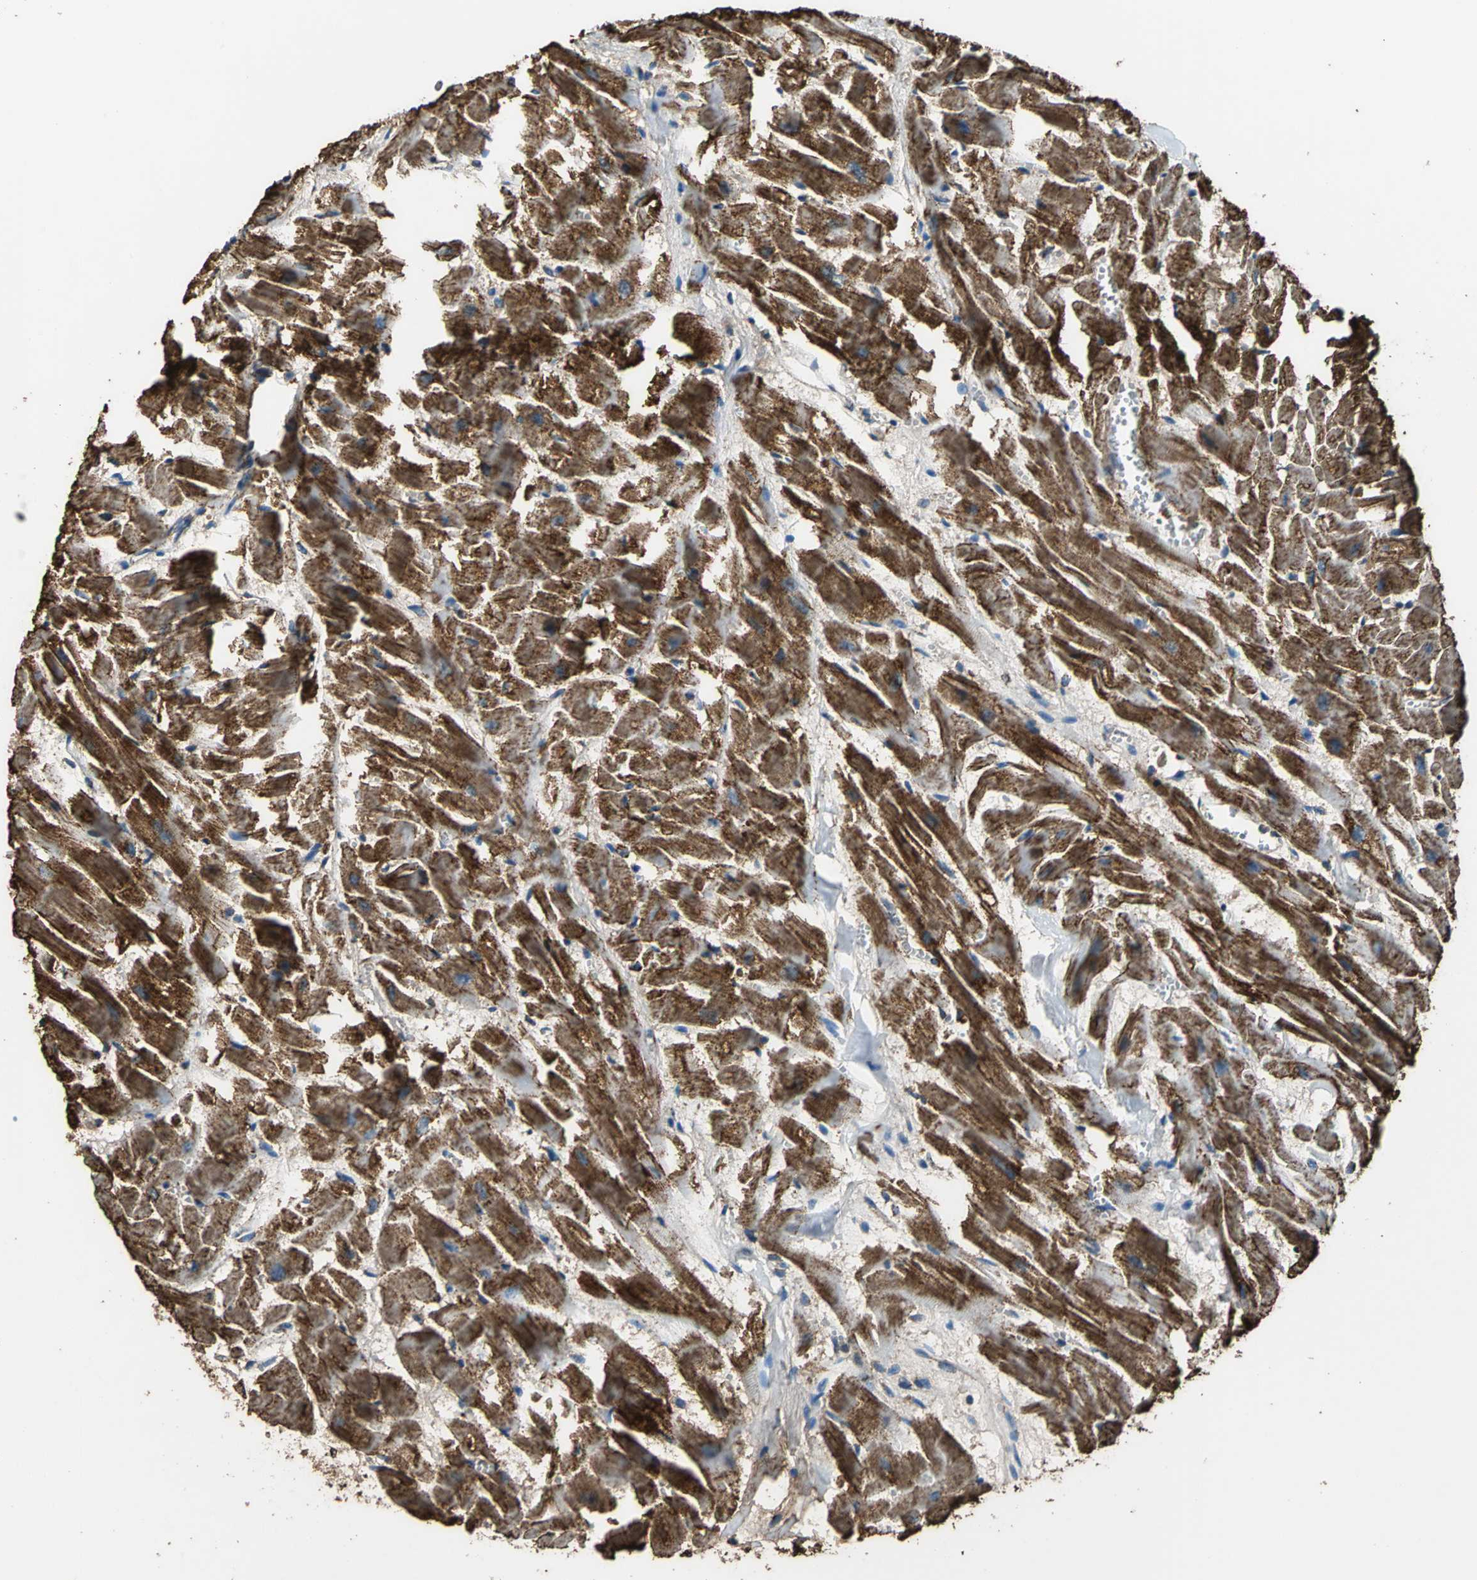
{"staining": {"intensity": "strong", "quantity": ">75%", "location": "cytoplasmic/membranous"}, "tissue": "heart muscle", "cell_type": "Cardiomyocytes", "image_type": "normal", "snomed": [{"axis": "morphology", "description": "Normal tissue, NOS"}, {"axis": "topography", "description": "Heart"}], "caption": "DAB (3,3'-diaminobenzidine) immunohistochemical staining of benign human heart muscle displays strong cytoplasmic/membranous protein positivity in about >75% of cardiomyocytes.", "gene": "ECH1", "patient": {"sex": "female", "age": 19}}